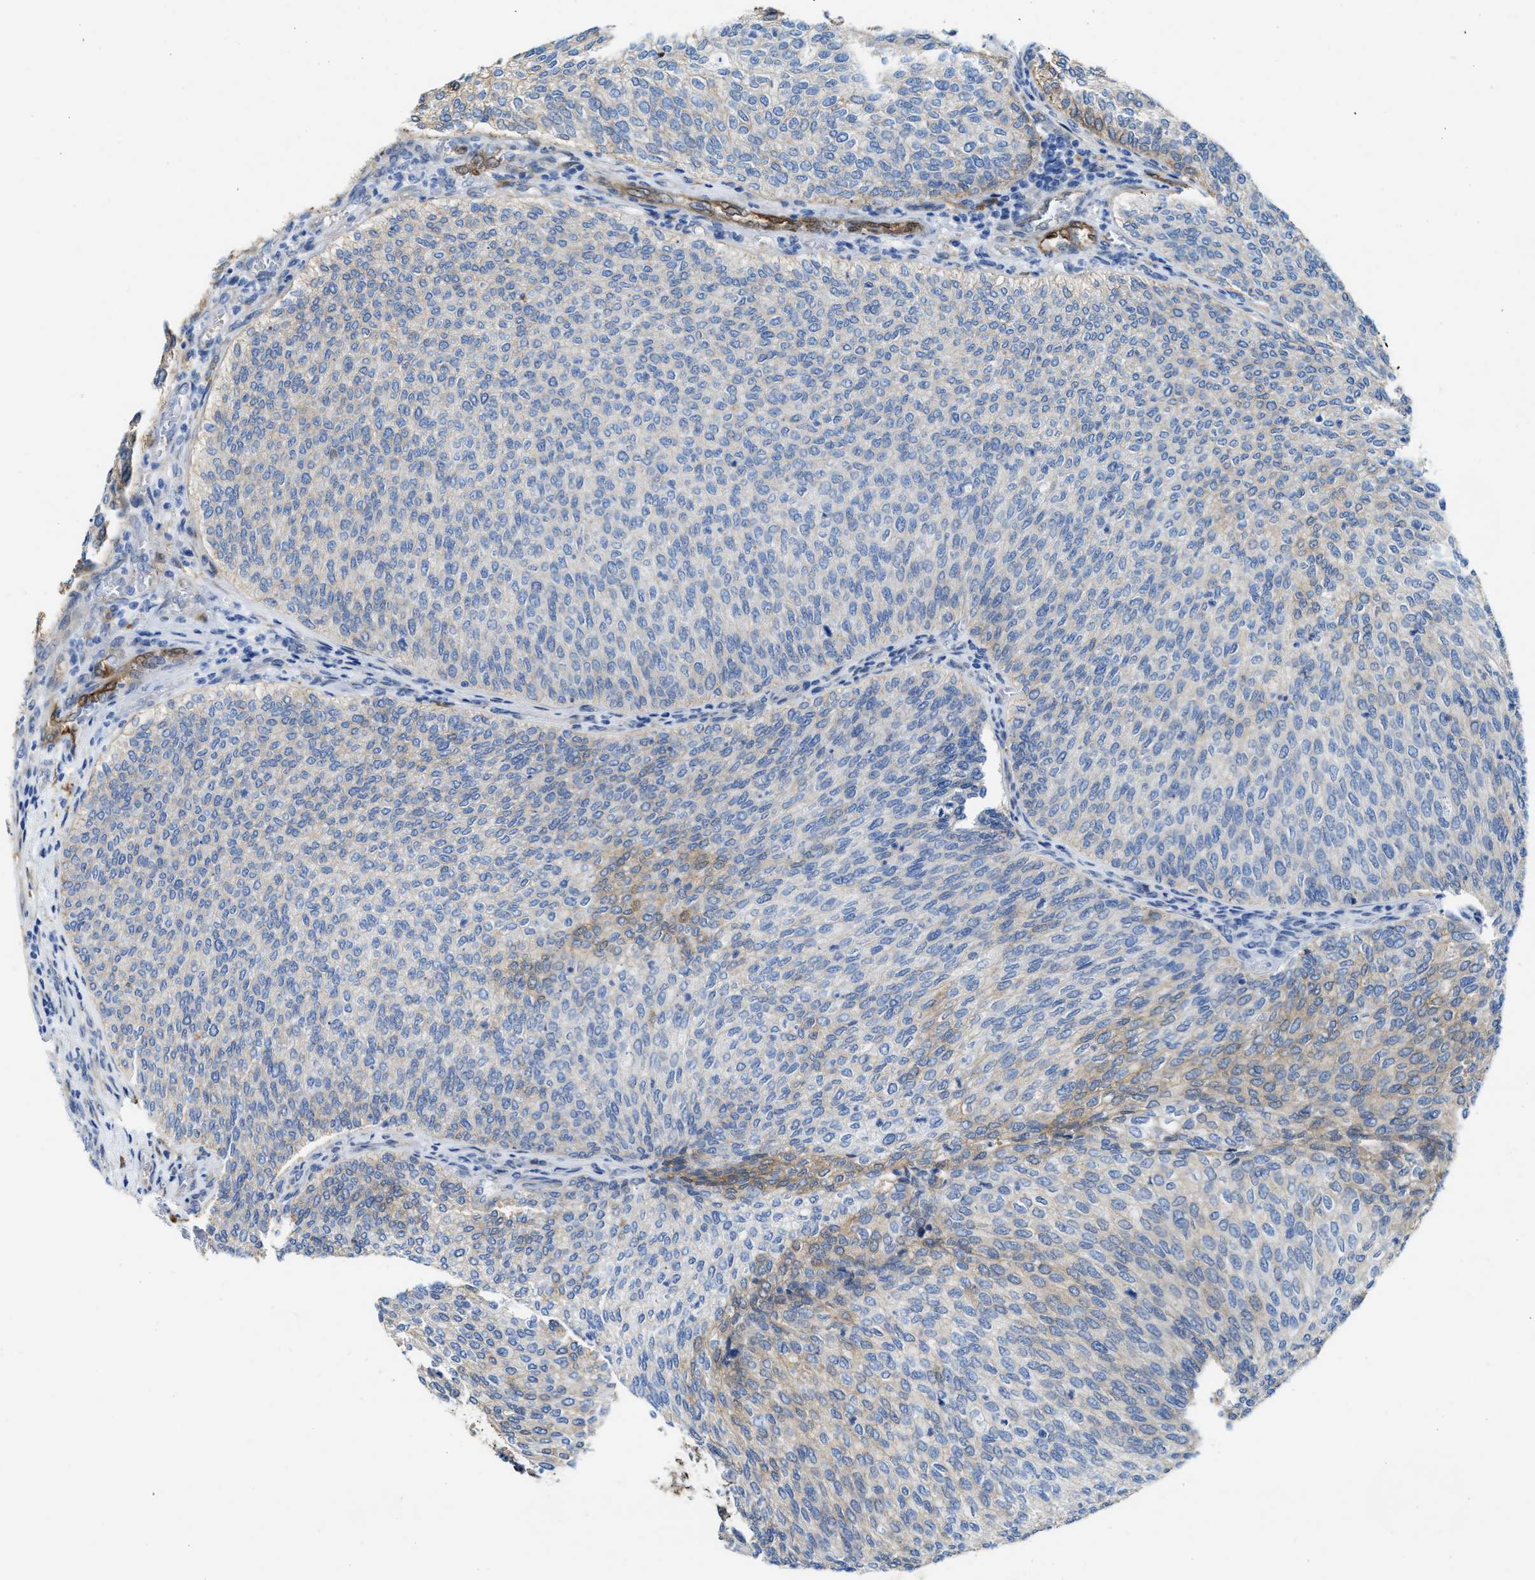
{"staining": {"intensity": "weak", "quantity": "<25%", "location": "cytoplasmic/membranous"}, "tissue": "urothelial cancer", "cell_type": "Tumor cells", "image_type": "cancer", "snomed": [{"axis": "morphology", "description": "Urothelial carcinoma, Low grade"}, {"axis": "topography", "description": "Urinary bladder"}], "caption": "Human urothelial carcinoma (low-grade) stained for a protein using immunohistochemistry exhibits no staining in tumor cells.", "gene": "ASS1", "patient": {"sex": "female", "age": 79}}